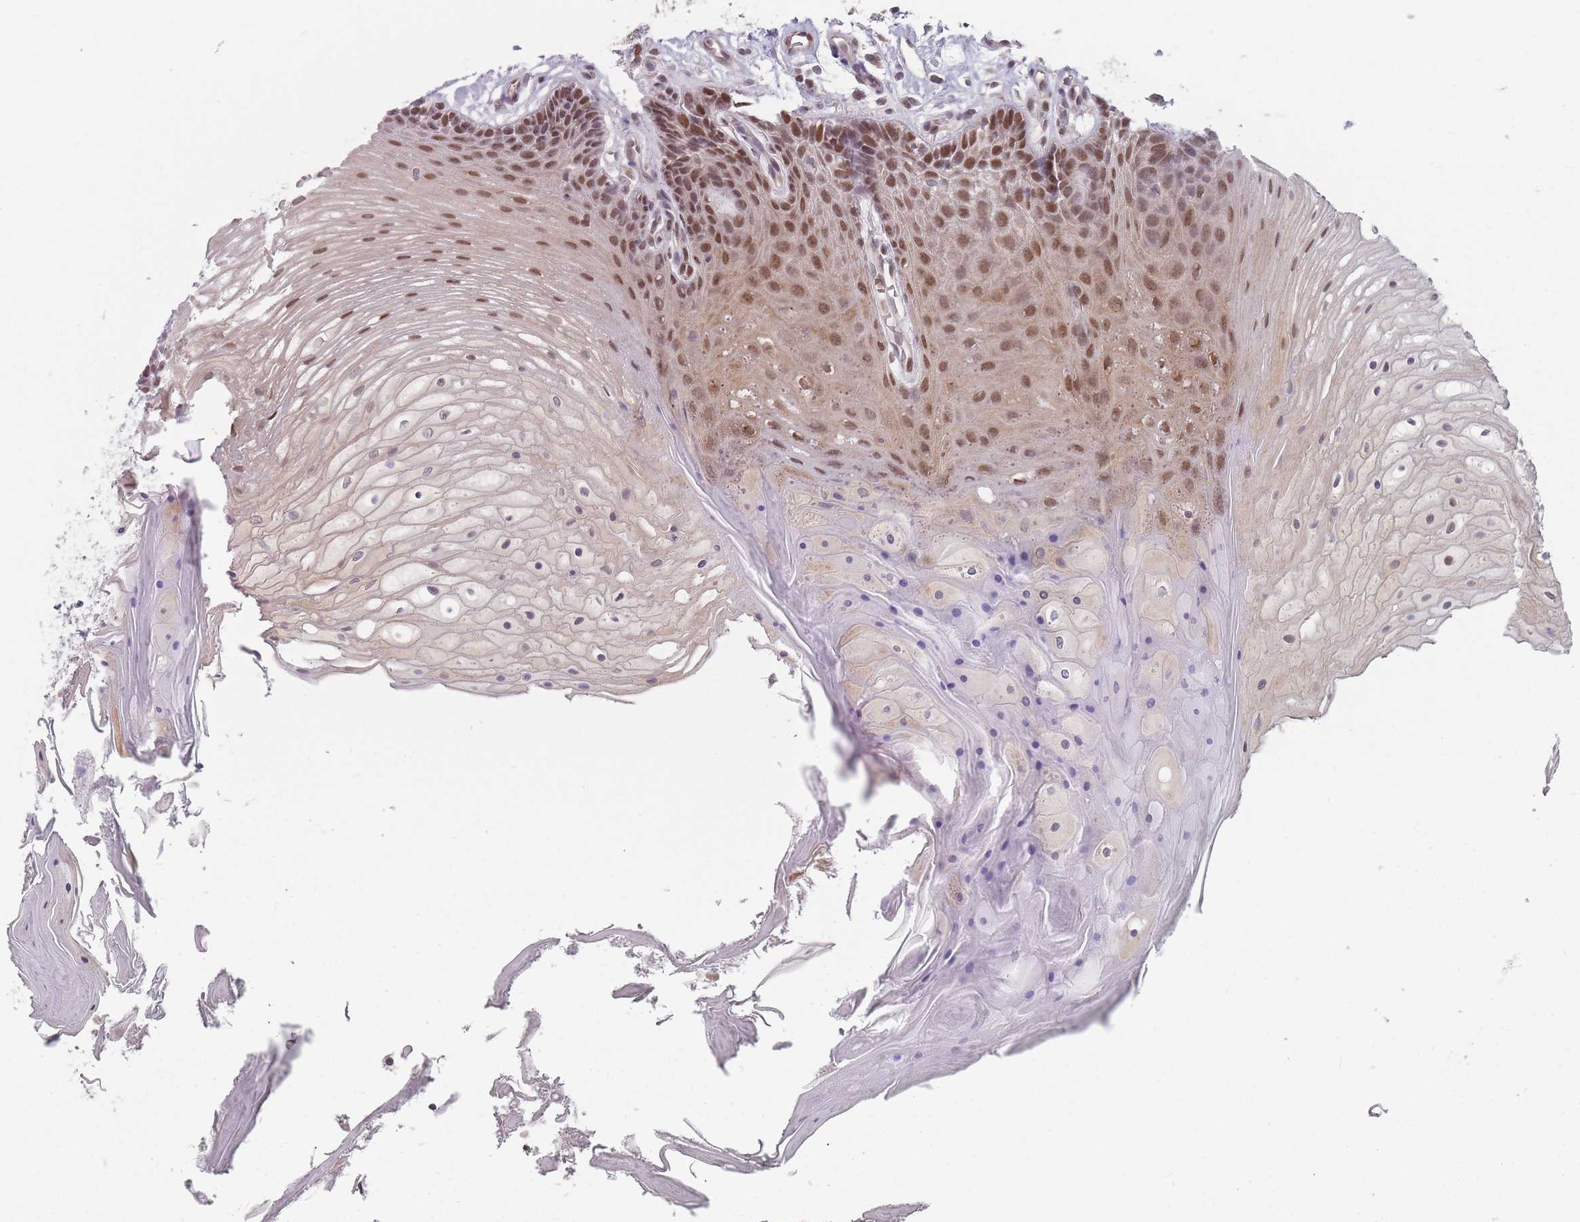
{"staining": {"intensity": "moderate", "quantity": "25%-75%", "location": "nuclear"}, "tissue": "oral mucosa", "cell_type": "Squamous epithelial cells", "image_type": "normal", "snomed": [{"axis": "morphology", "description": "Normal tissue, NOS"}, {"axis": "topography", "description": "Oral tissue"}], "caption": "Immunohistochemistry of unremarkable oral mucosa displays medium levels of moderate nuclear positivity in about 25%-75% of squamous epithelial cells. The protein of interest is stained brown, and the nuclei are stained in blue (DAB (3,3'-diaminobenzidine) IHC with brightfield microscopy, high magnification).", "gene": "SH3BGRL2", "patient": {"sex": "female", "age": 80}}